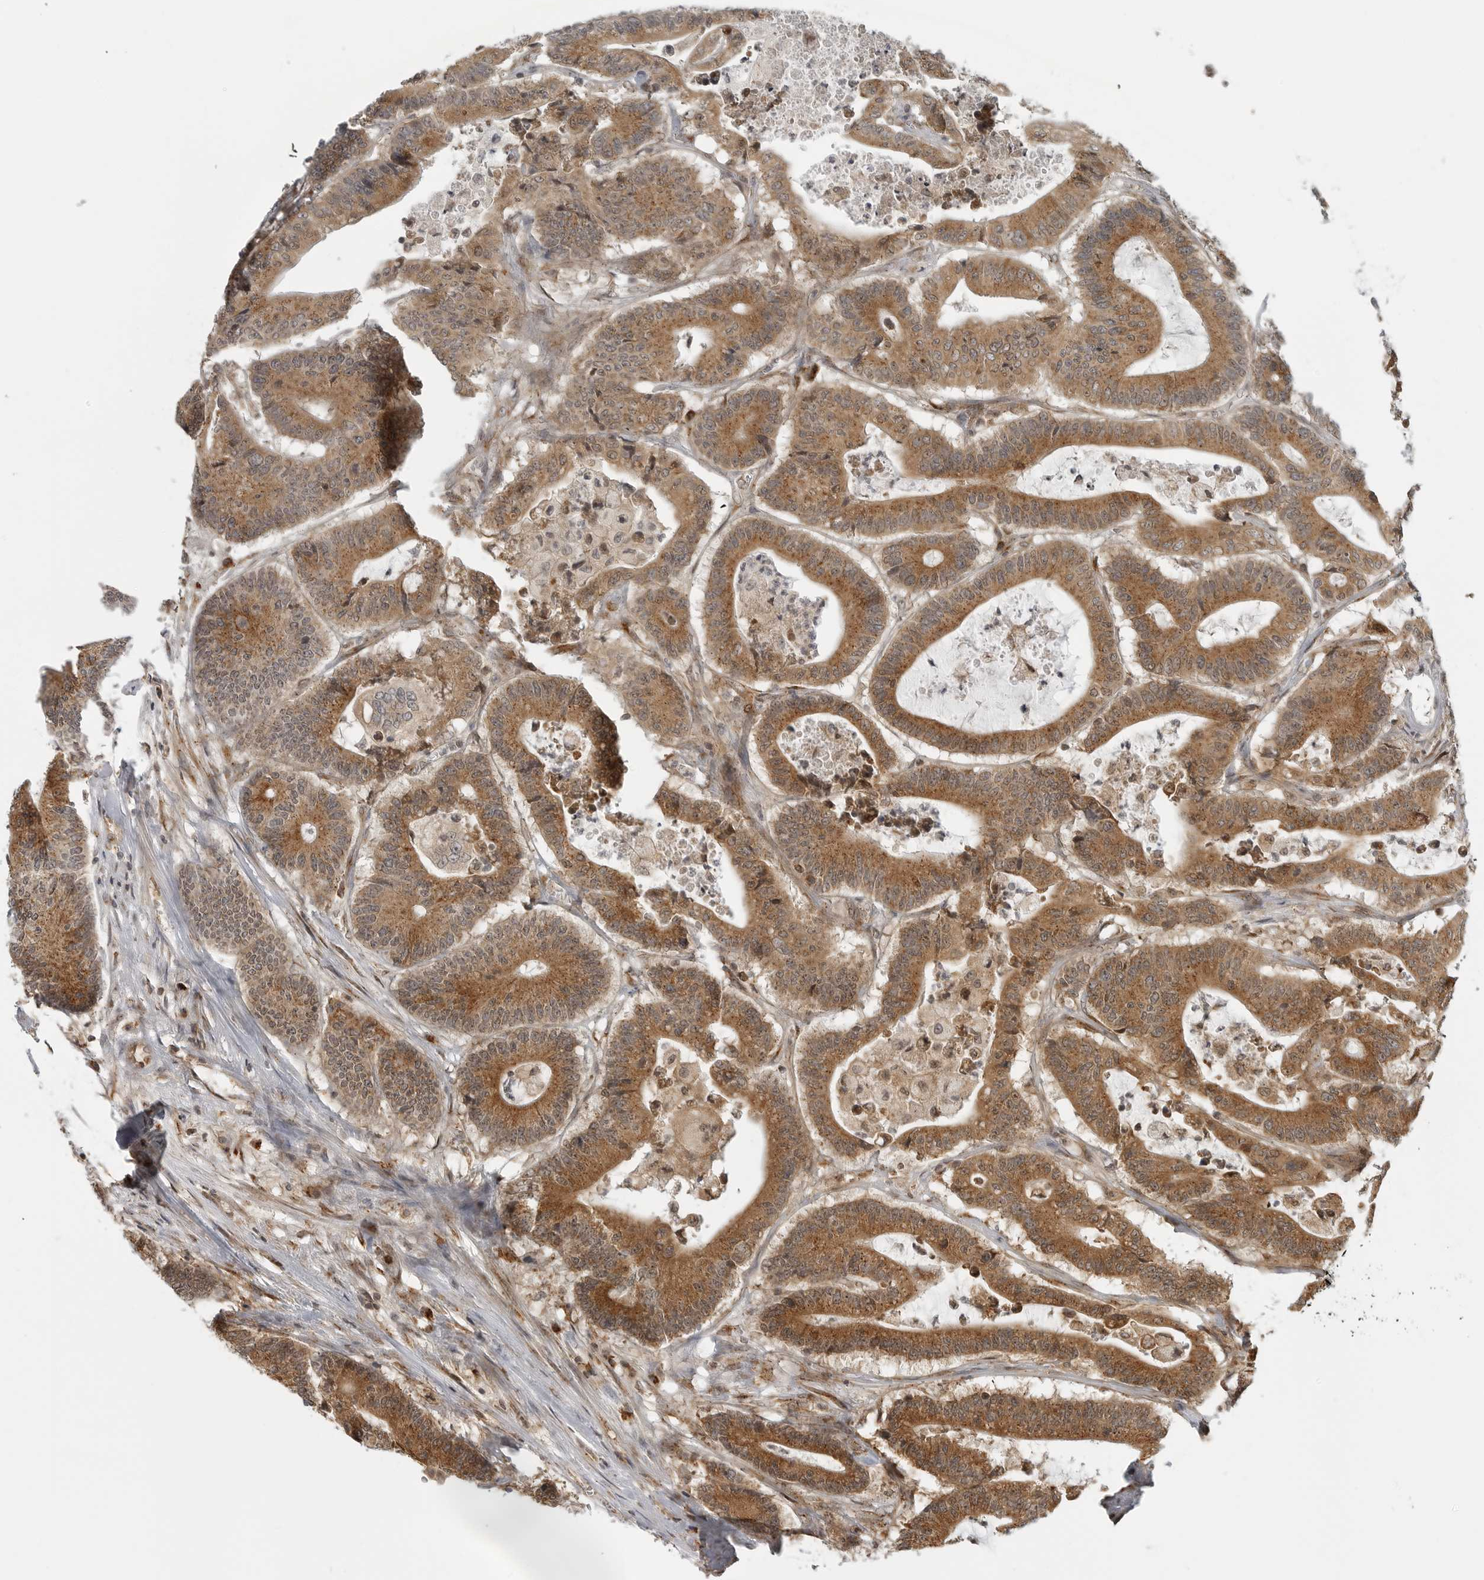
{"staining": {"intensity": "moderate", "quantity": ">75%", "location": "cytoplasmic/membranous"}, "tissue": "colorectal cancer", "cell_type": "Tumor cells", "image_type": "cancer", "snomed": [{"axis": "morphology", "description": "Adenocarcinoma, NOS"}, {"axis": "topography", "description": "Colon"}], "caption": "Moderate cytoplasmic/membranous staining for a protein is appreciated in about >75% of tumor cells of colorectal cancer using immunohistochemistry.", "gene": "COPA", "patient": {"sex": "female", "age": 84}}